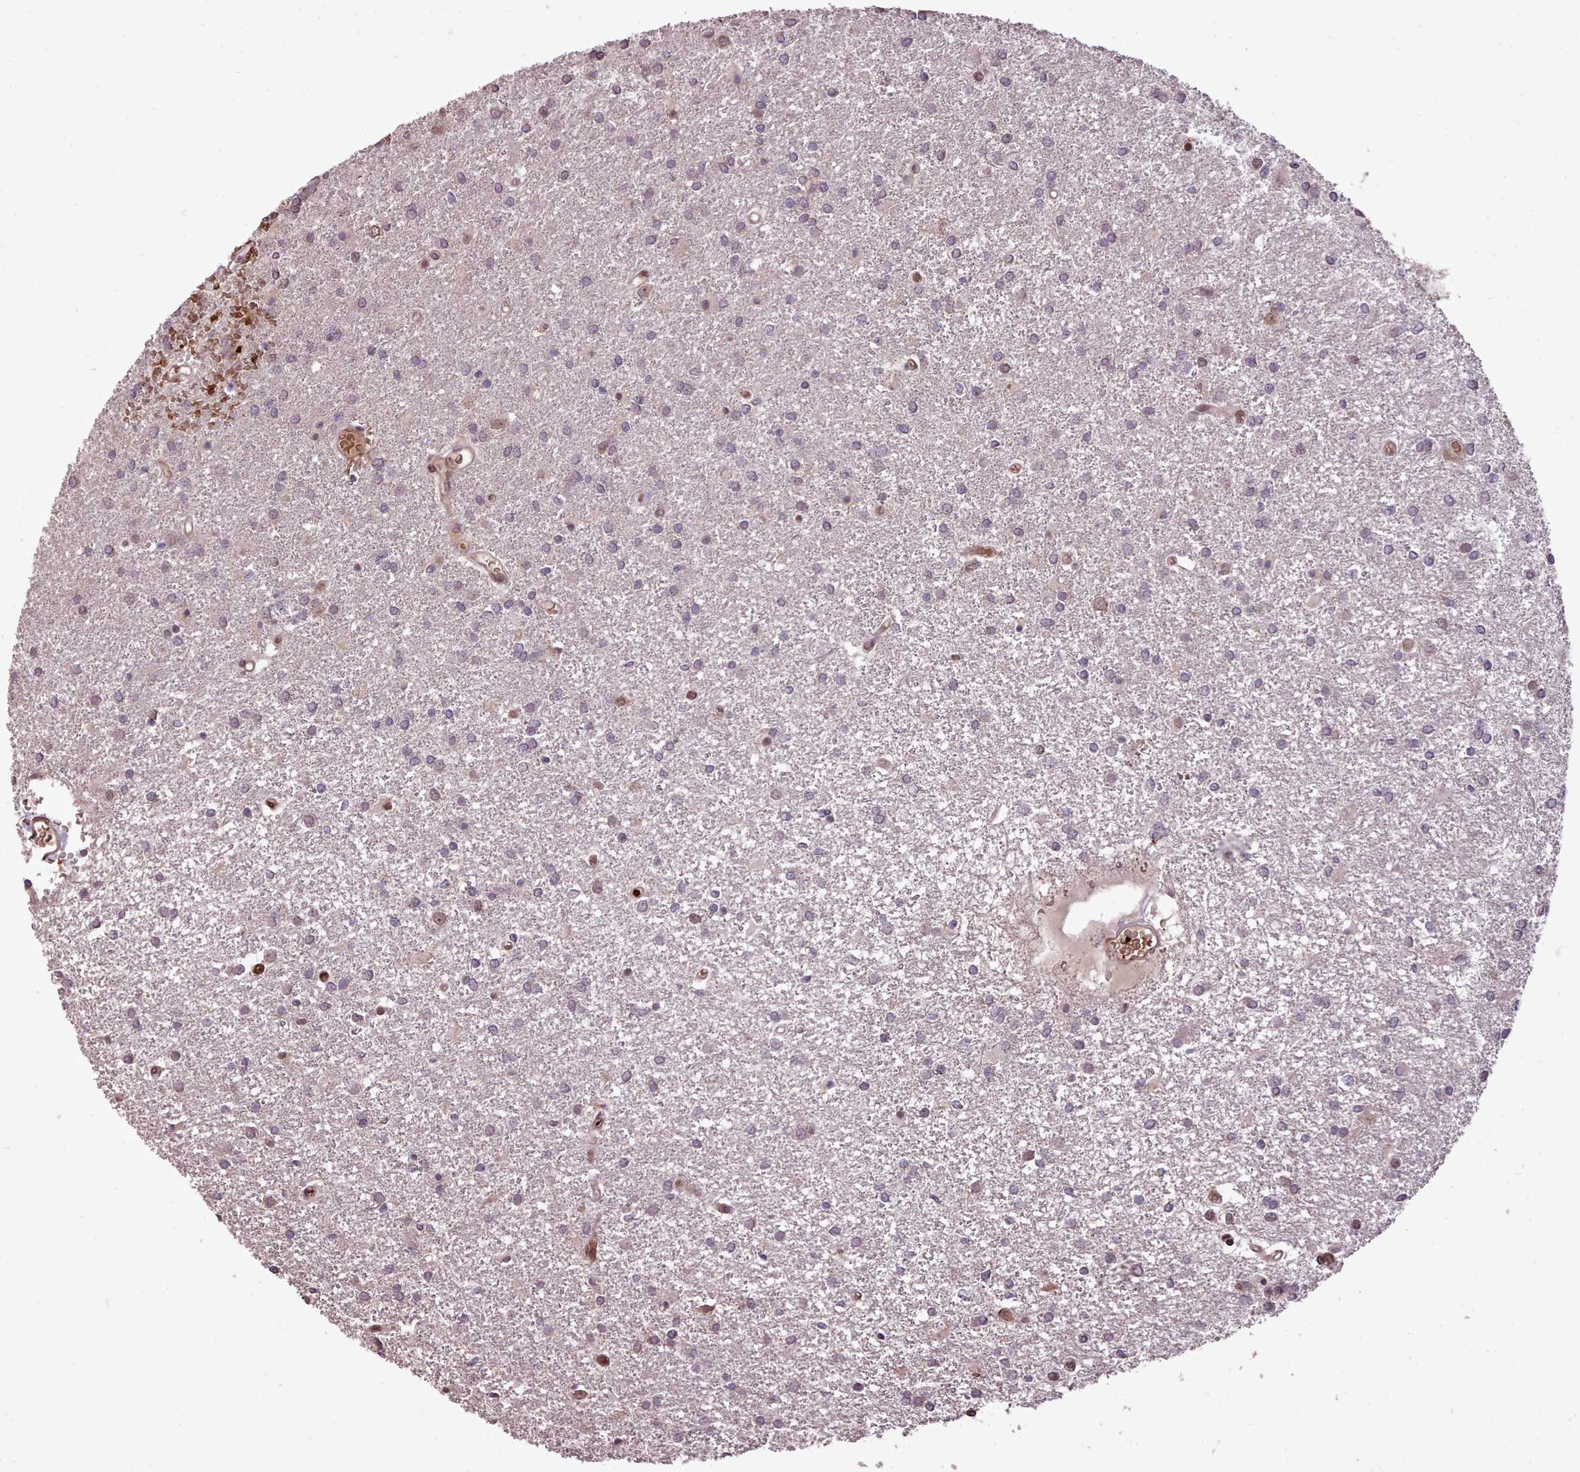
{"staining": {"intensity": "weak", "quantity": "<25%", "location": "cytoplasmic/membranous"}, "tissue": "glioma", "cell_type": "Tumor cells", "image_type": "cancer", "snomed": [{"axis": "morphology", "description": "Glioma, malignant, High grade"}, {"axis": "topography", "description": "Brain"}], "caption": "Immunohistochemistry (IHC) of glioma shows no positivity in tumor cells.", "gene": "CABP1", "patient": {"sex": "female", "age": 50}}